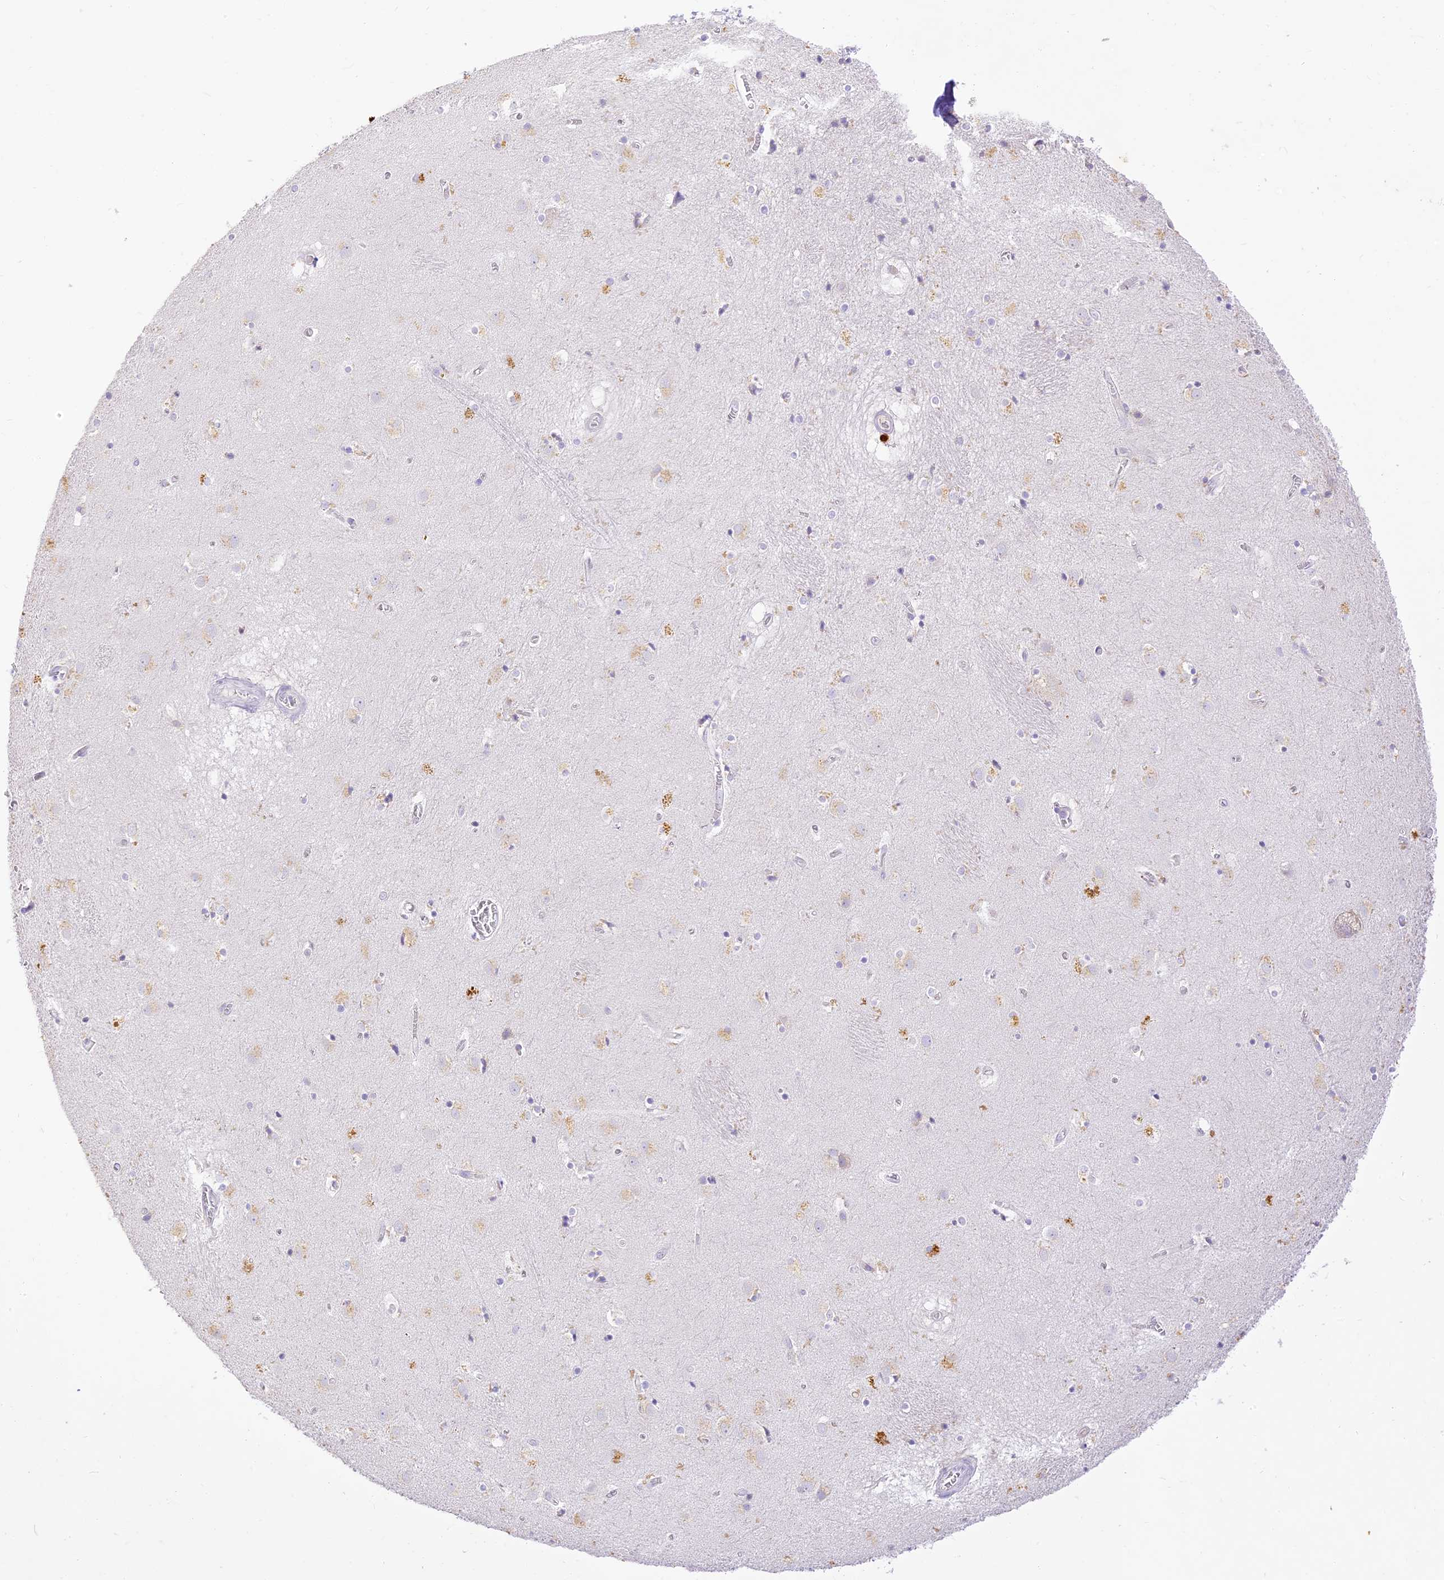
{"staining": {"intensity": "negative", "quantity": "none", "location": "none"}, "tissue": "caudate", "cell_type": "Glial cells", "image_type": "normal", "snomed": [{"axis": "morphology", "description": "Normal tissue, NOS"}, {"axis": "topography", "description": "Lateral ventricle wall"}], "caption": "DAB immunohistochemical staining of unremarkable human caudate shows no significant staining in glial cells. (DAB immunohistochemistry, high magnification).", "gene": "SEC13", "patient": {"sex": "male", "age": 70}}